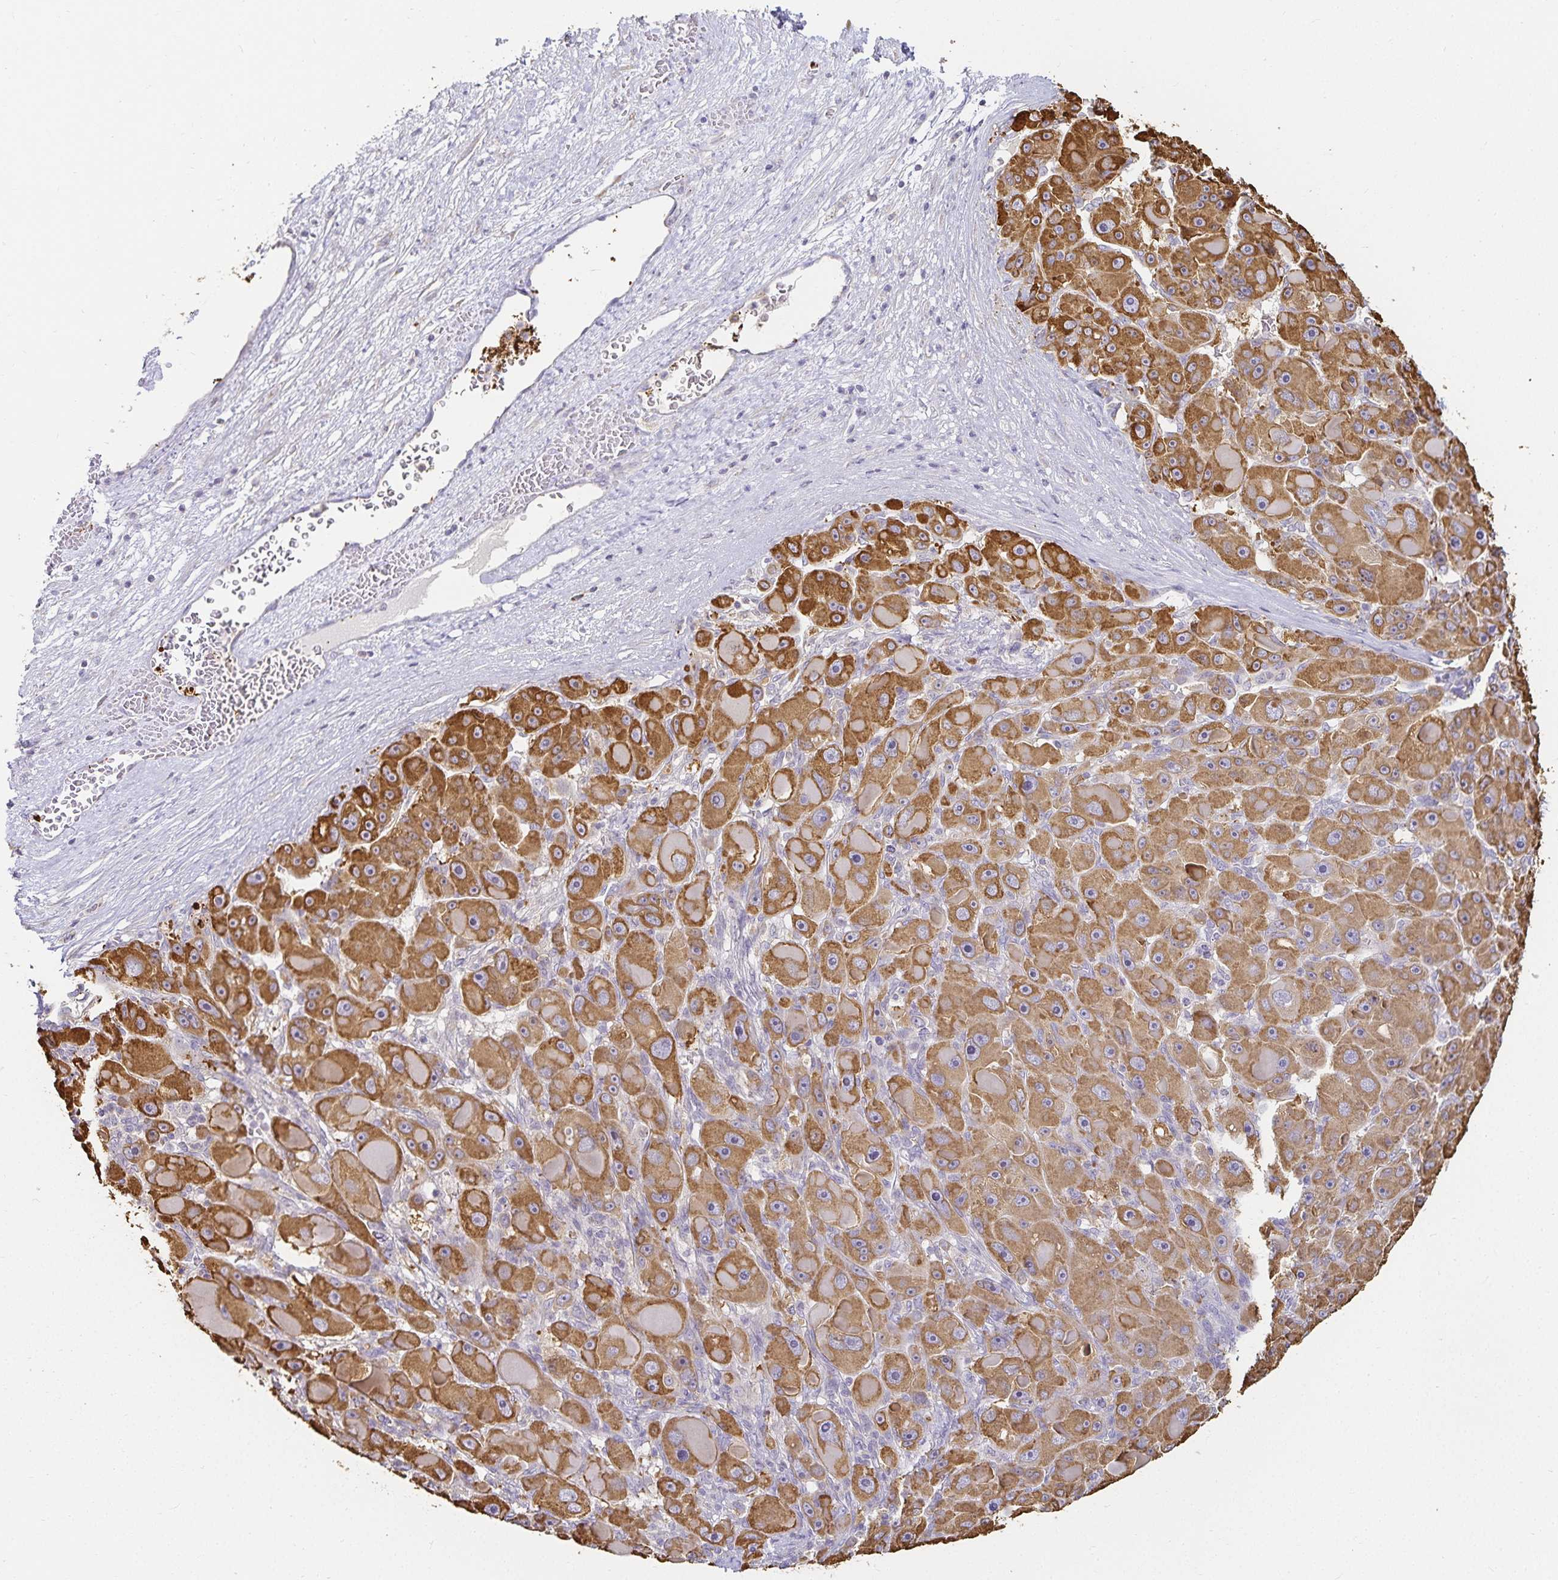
{"staining": {"intensity": "moderate", "quantity": ">75%", "location": "cytoplasmic/membranous"}, "tissue": "liver cancer", "cell_type": "Tumor cells", "image_type": "cancer", "snomed": [{"axis": "morphology", "description": "Carcinoma, Hepatocellular, NOS"}, {"axis": "topography", "description": "Liver"}], "caption": "Liver hepatocellular carcinoma stained for a protein (brown) shows moderate cytoplasmic/membranous positive expression in approximately >75% of tumor cells.", "gene": "GP2", "patient": {"sex": "male", "age": 76}}